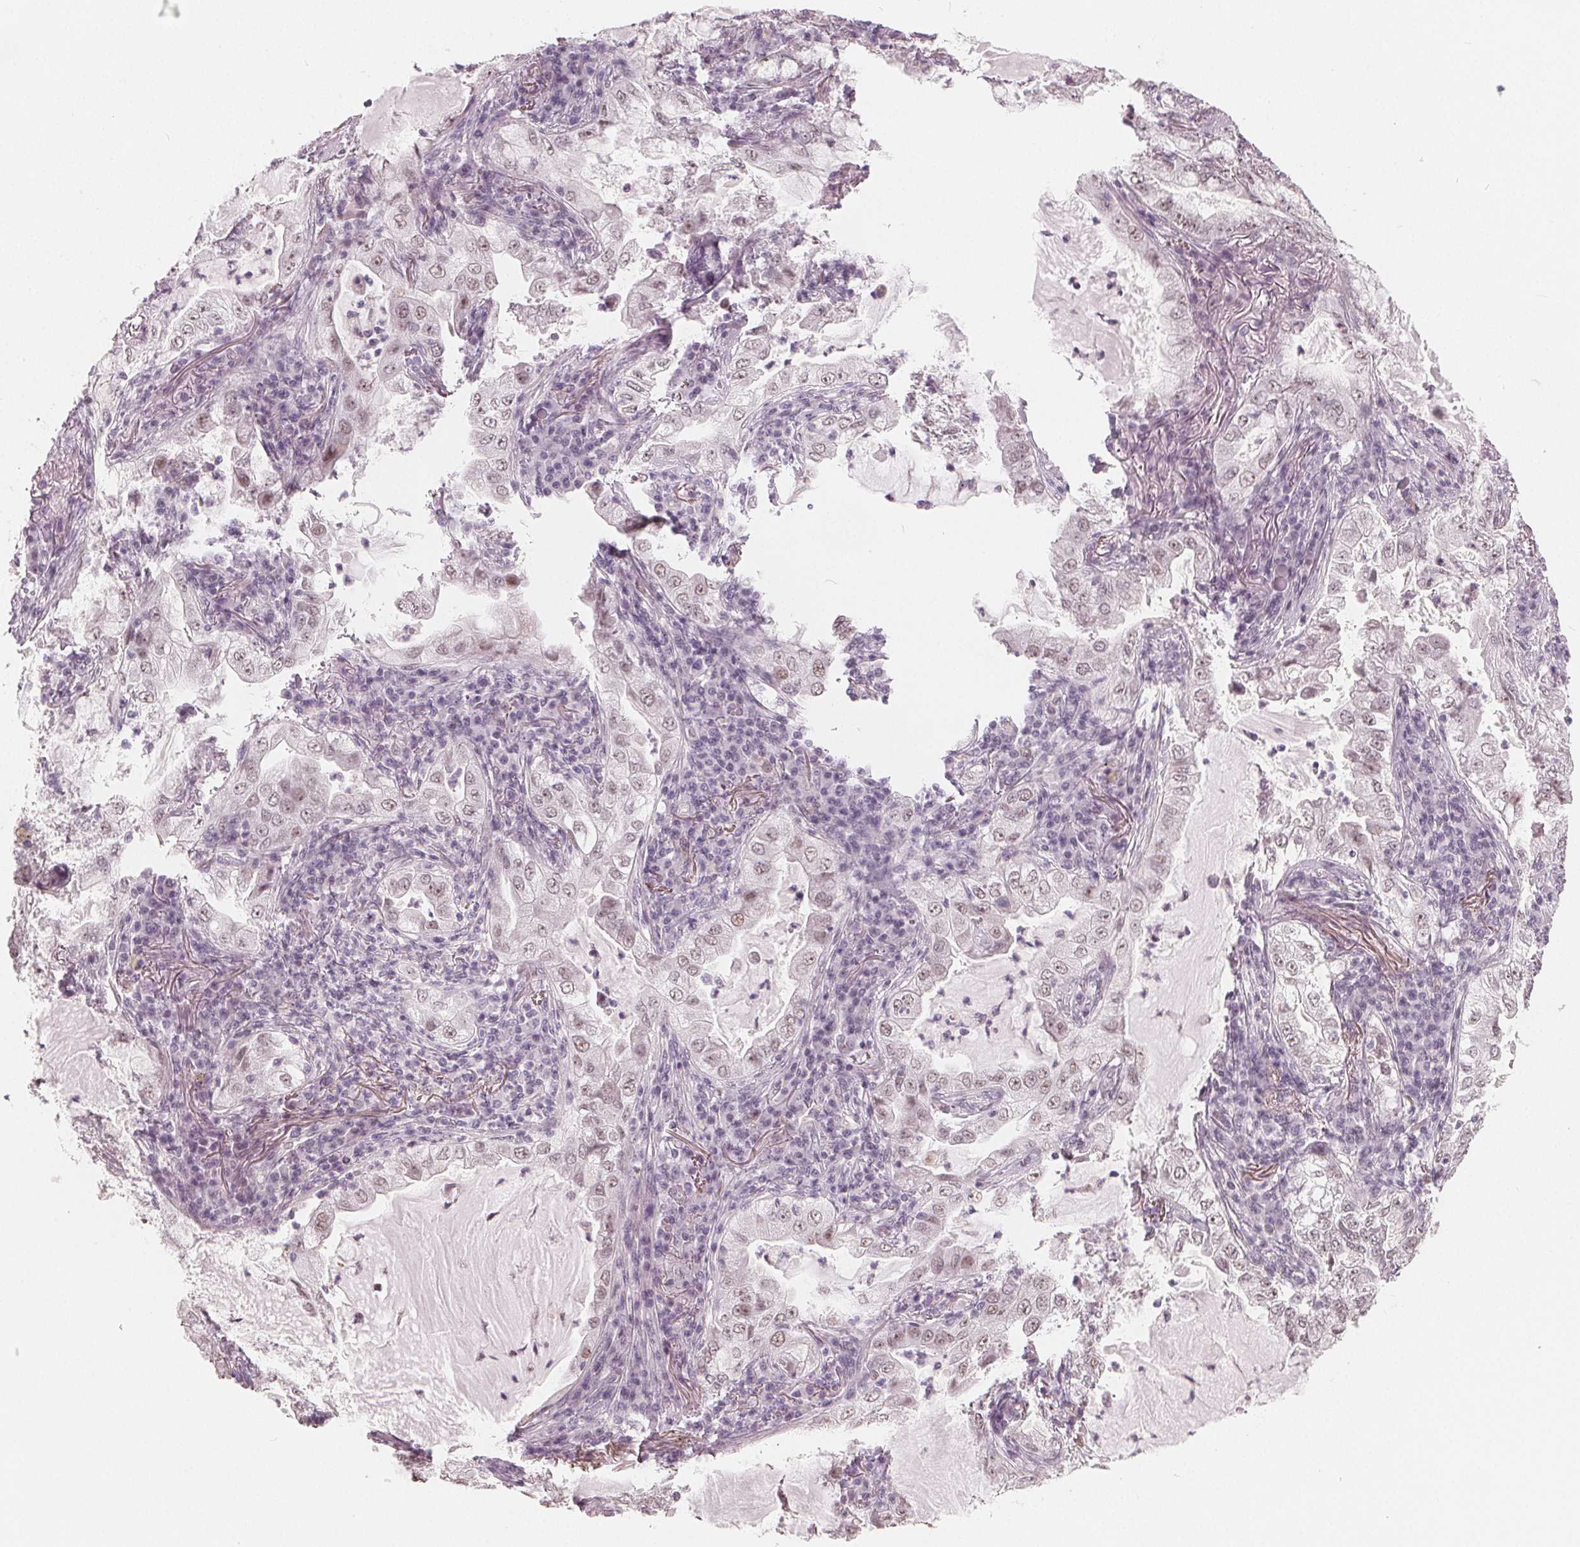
{"staining": {"intensity": "weak", "quantity": "25%-75%", "location": "nuclear"}, "tissue": "lung cancer", "cell_type": "Tumor cells", "image_type": "cancer", "snomed": [{"axis": "morphology", "description": "Adenocarcinoma, NOS"}, {"axis": "topography", "description": "Lung"}], "caption": "Lung cancer stained for a protein reveals weak nuclear positivity in tumor cells. (brown staining indicates protein expression, while blue staining denotes nuclei).", "gene": "NUP210L", "patient": {"sex": "female", "age": 73}}